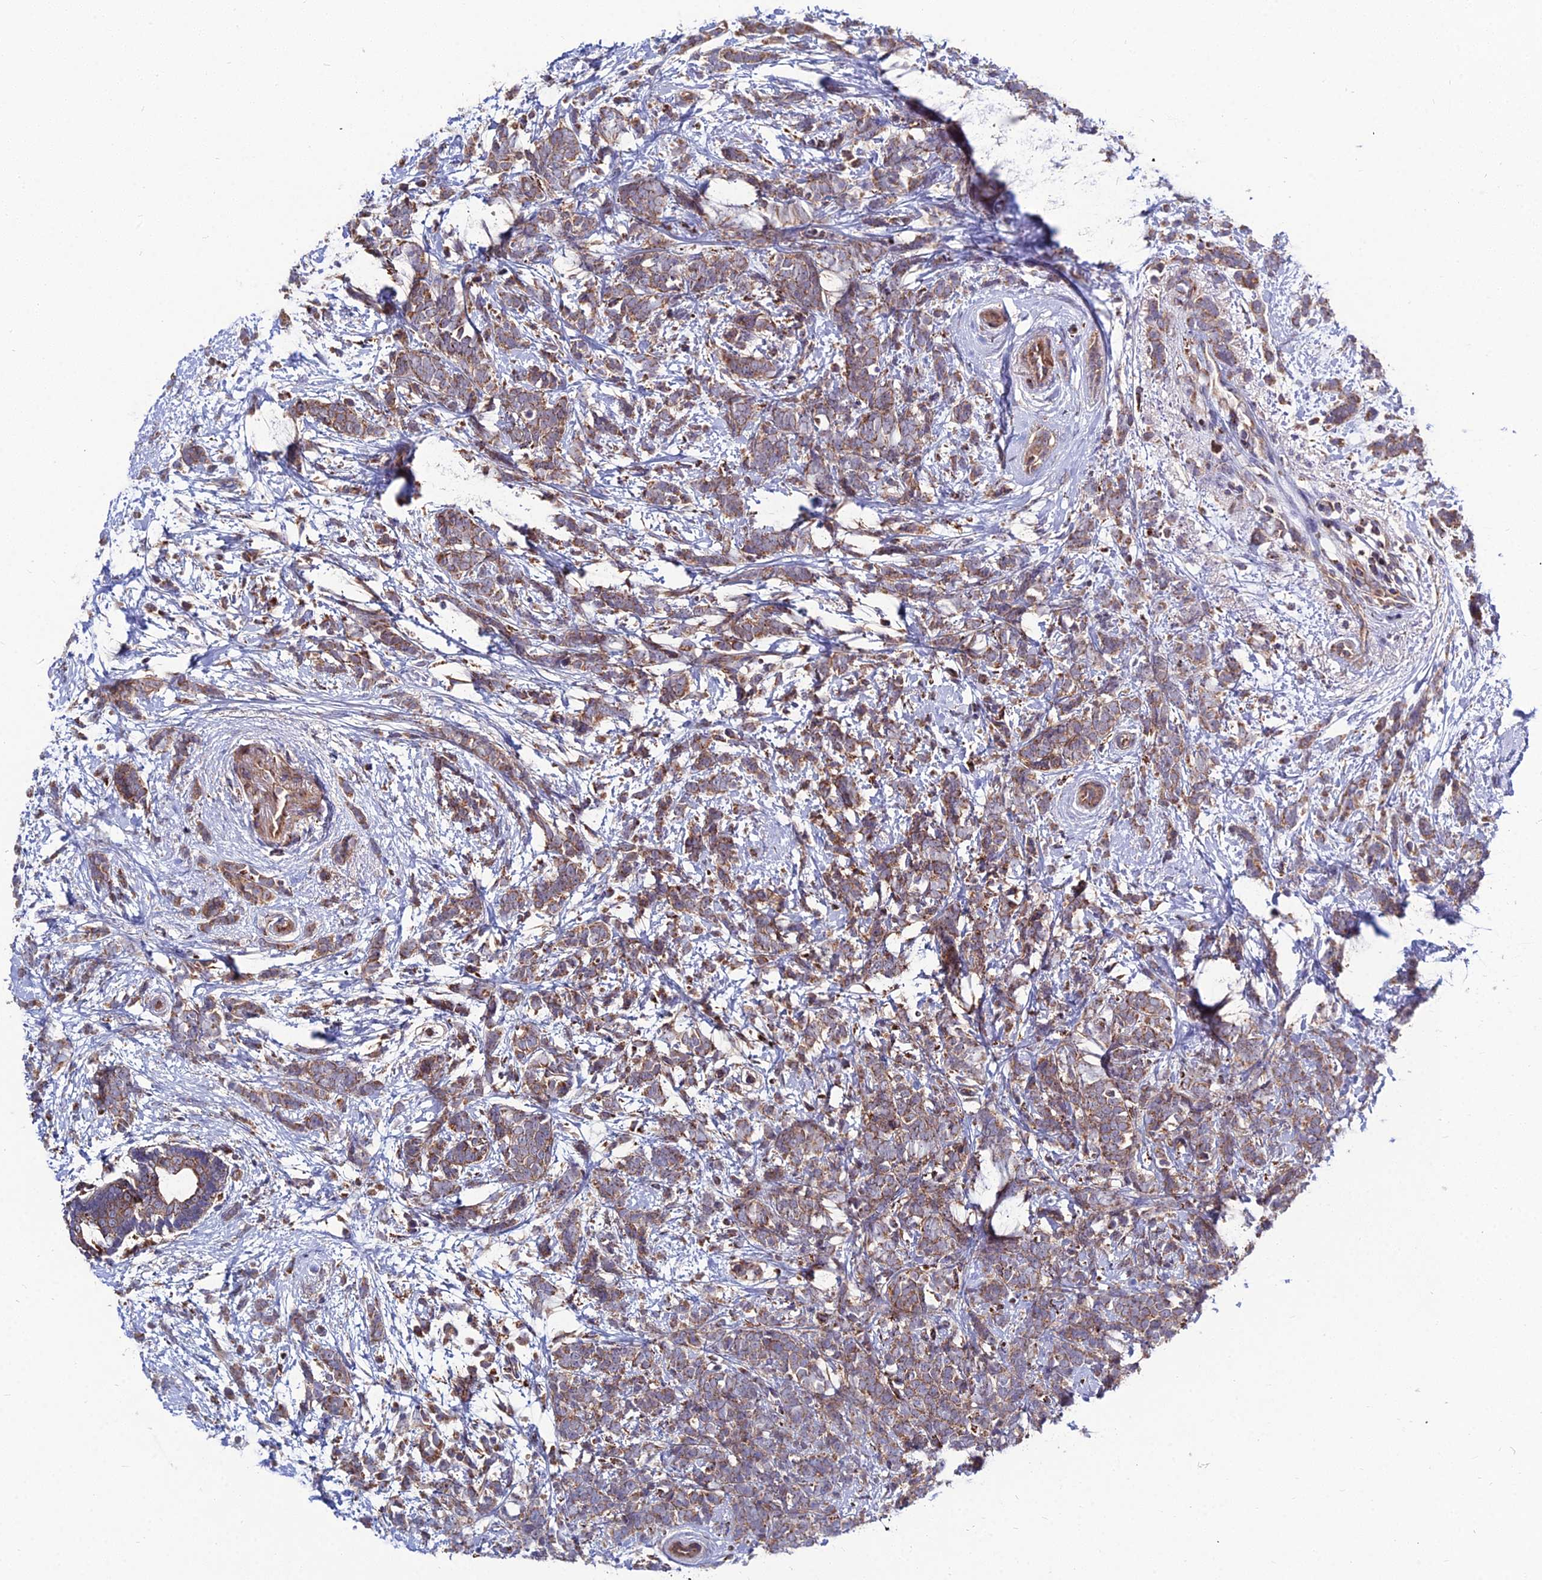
{"staining": {"intensity": "moderate", "quantity": ">75%", "location": "cytoplasmic/membranous"}, "tissue": "breast cancer", "cell_type": "Tumor cells", "image_type": "cancer", "snomed": [{"axis": "morphology", "description": "Lobular carcinoma"}, {"axis": "topography", "description": "Breast"}], "caption": "Lobular carcinoma (breast) was stained to show a protein in brown. There is medium levels of moderate cytoplasmic/membranous positivity in approximately >75% of tumor cells.", "gene": "RIC8B", "patient": {"sex": "female", "age": 58}}